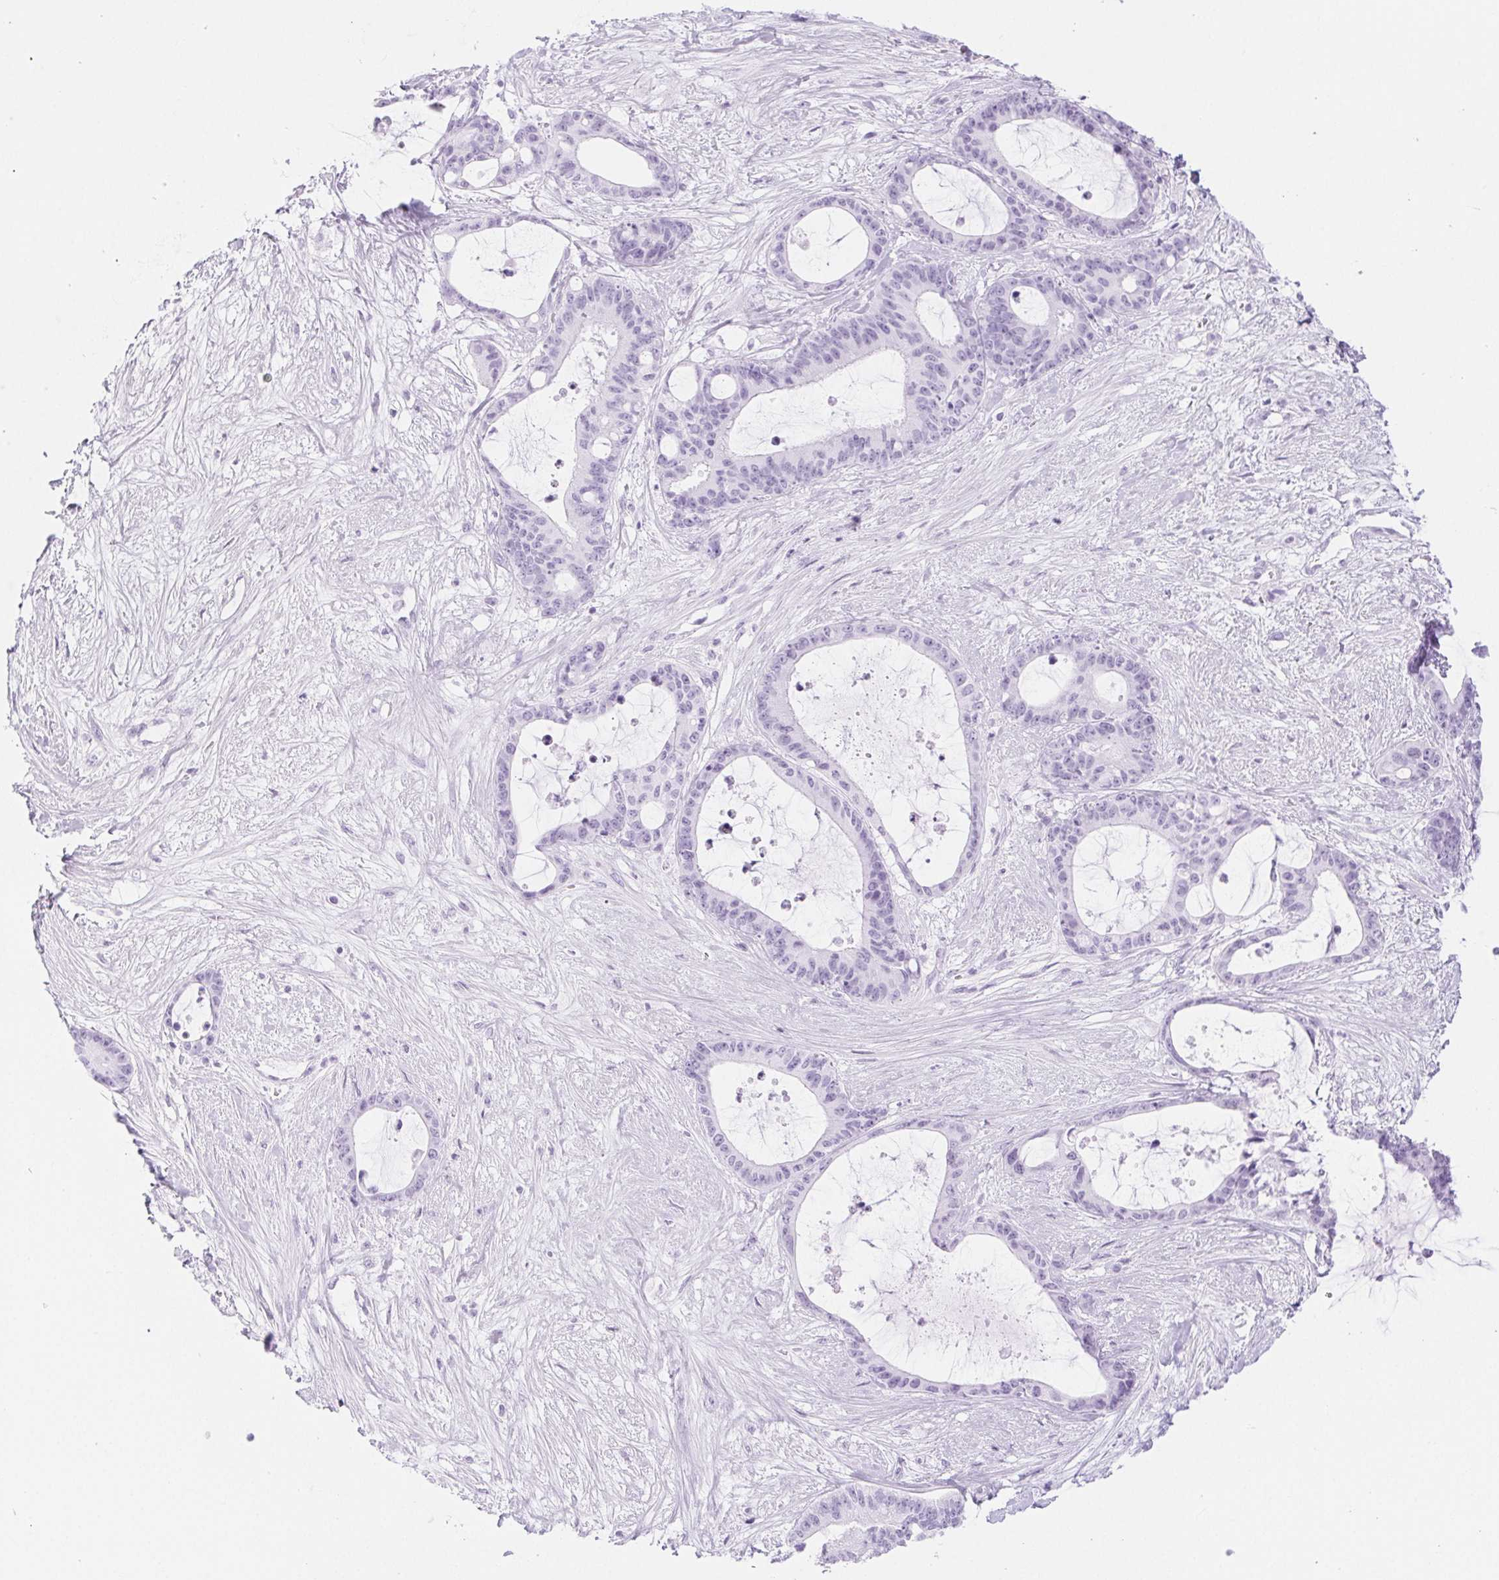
{"staining": {"intensity": "negative", "quantity": "none", "location": "none"}, "tissue": "liver cancer", "cell_type": "Tumor cells", "image_type": "cancer", "snomed": [{"axis": "morphology", "description": "Normal tissue, NOS"}, {"axis": "morphology", "description": "Cholangiocarcinoma"}, {"axis": "topography", "description": "Liver"}, {"axis": "topography", "description": "Peripheral nerve tissue"}], "caption": "Liver cancer was stained to show a protein in brown. There is no significant positivity in tumor cells. (Brightfield microscopy of DAB immunohistochemistry at high magnification).", "gene": "PI3", "patient": {"sex": "female", "age": 73}}